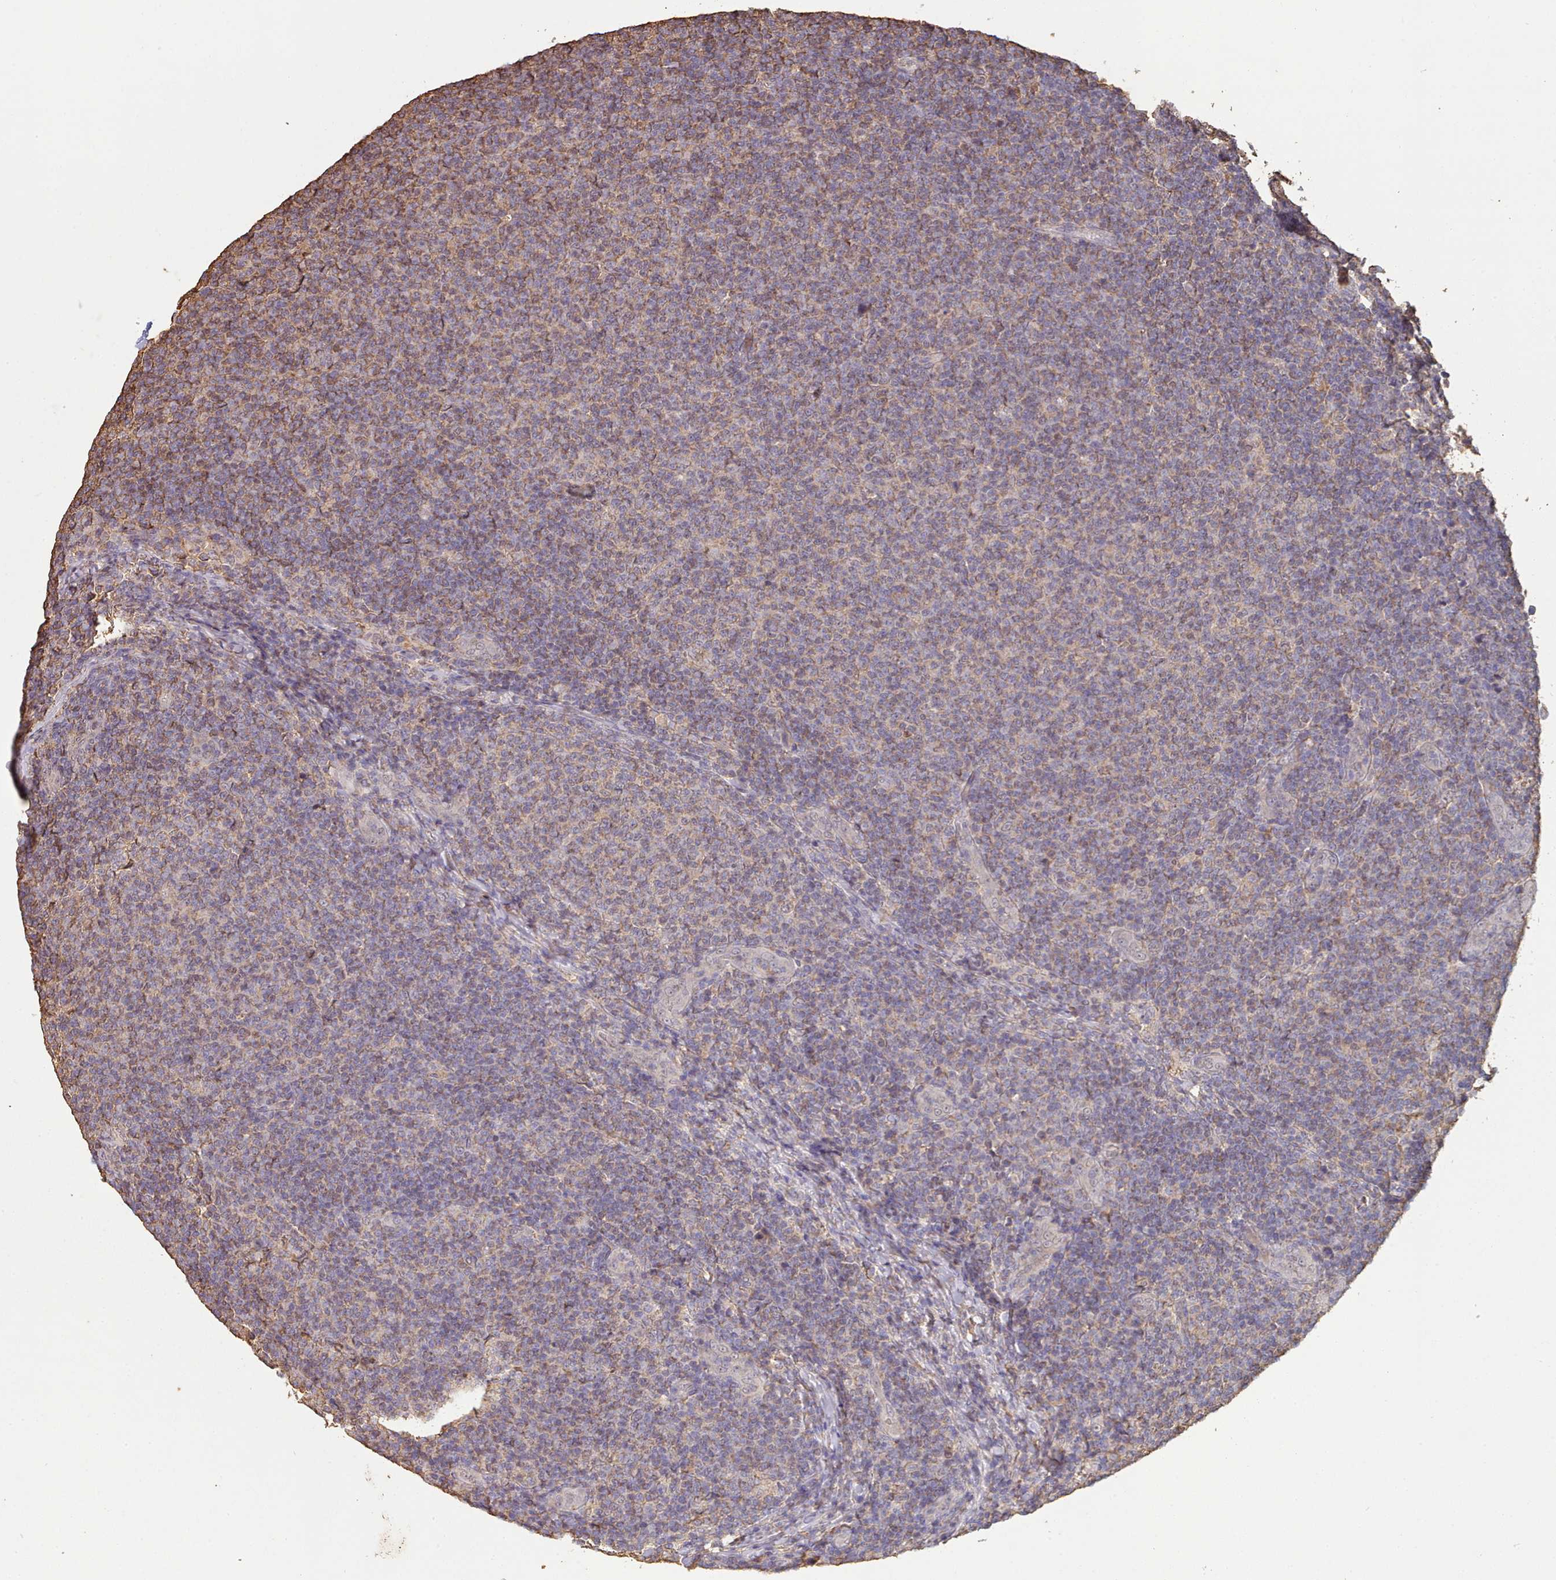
{"staining": {"intensity": "weak", "quantity": "<25%", "location": "cytoplasmic/membranous"}, "tissue": "lymphoma", "cell_type": "Tumor cells", "image_type": "cancer", "snomed": [{"axis": "morphology", "description": "Malignant lymphoma, non-Hodgkin's type, Low grade"}, {"axis": "topography", "description": "Lymph node"}], "caption": "IHC micrograph of neoplastic tissue: malignant lymphoma, non-Hodgkin's type (low-grade) stained with DAB (3,3'-diaminobenzidine) shows no significant protein positivity in tumor cells.", "gene": "METRN", "patient": {"sex": "male", "age": 66}}